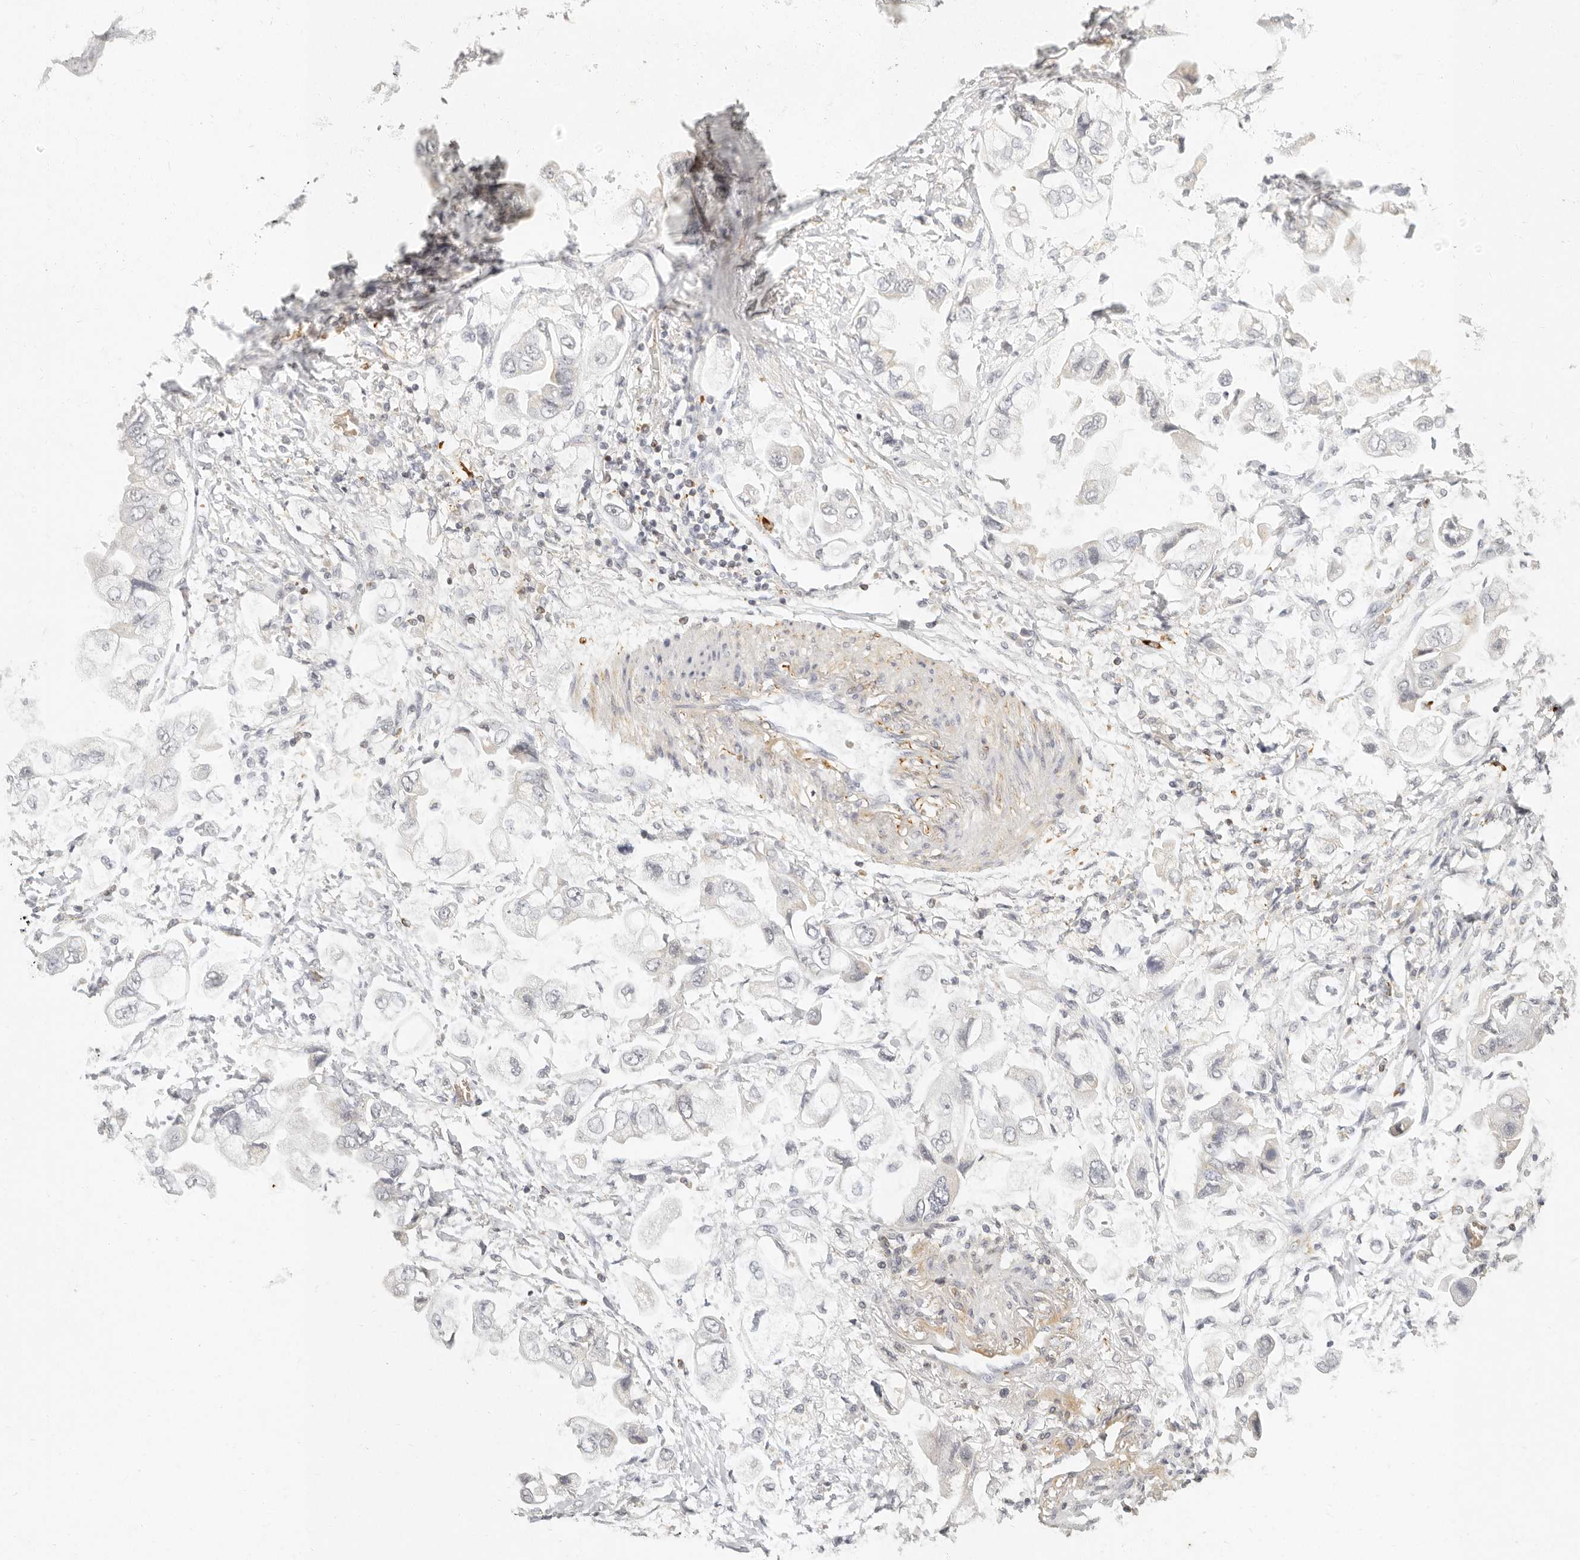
{"staining": {"intensity": "negative", "quantity": "none", "location": "none"}, "tissue": "stomach cancer", "cell_type": "Tumor cells", "image_type": "cancer", "snomed": [{"axis": "morphology", "description": "Adenocarcinoma, NOS"}, {"axis": "topography", "description": "Stomach"}], "caption": "A high-resolution image shows immunohistochemistry staining of stomach adenocarcinoma, which displays no significant staining in tumor cells. (Immunohistochemistry (ihc), brightfield microscopy, high magnification).", "gene": "NIBAN1", "patient": {"sex": "male", "age": 62}}